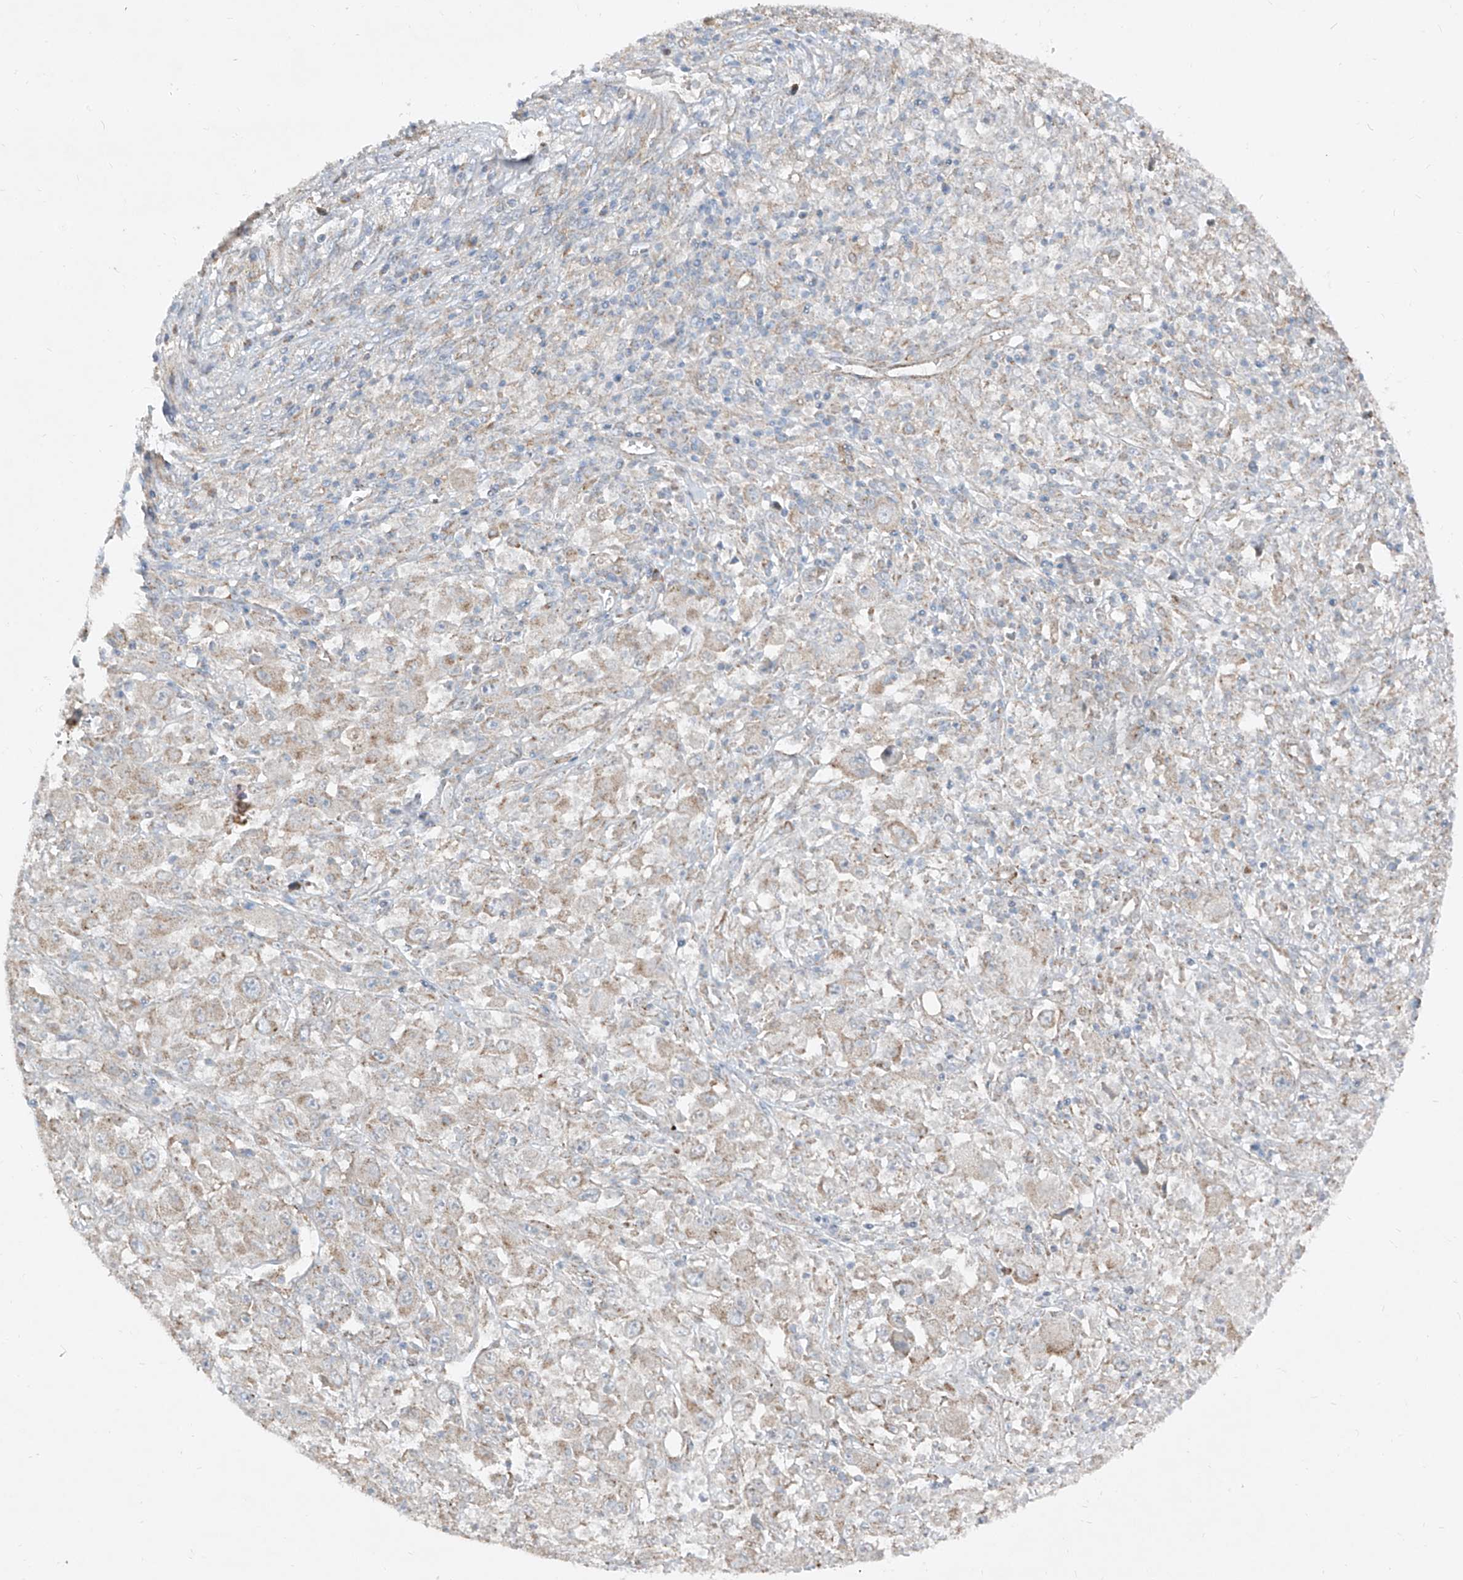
{"staining": {"intensity": "weak", "quantity": "25%-75%", "location": "cytoplasmic/membranous"}, "tissue": "melanoma", "cell_type": "Tumor cells", "image_type": "cancer", "snomed": [{"axis": "morphology", "description": "Malignant melanoma, Metastatic site"}, {"axis": "topography", "description": "Skin"}], "caption": "Weak cytoplasmic/membranous positivity for a protein is identified in about 25%-75% of tumor cells of malignant melanoma (metastatic site) using immunohistochemistry.", "gene": "ABCD3", "patient": {"sex": "female", "age": 56}}